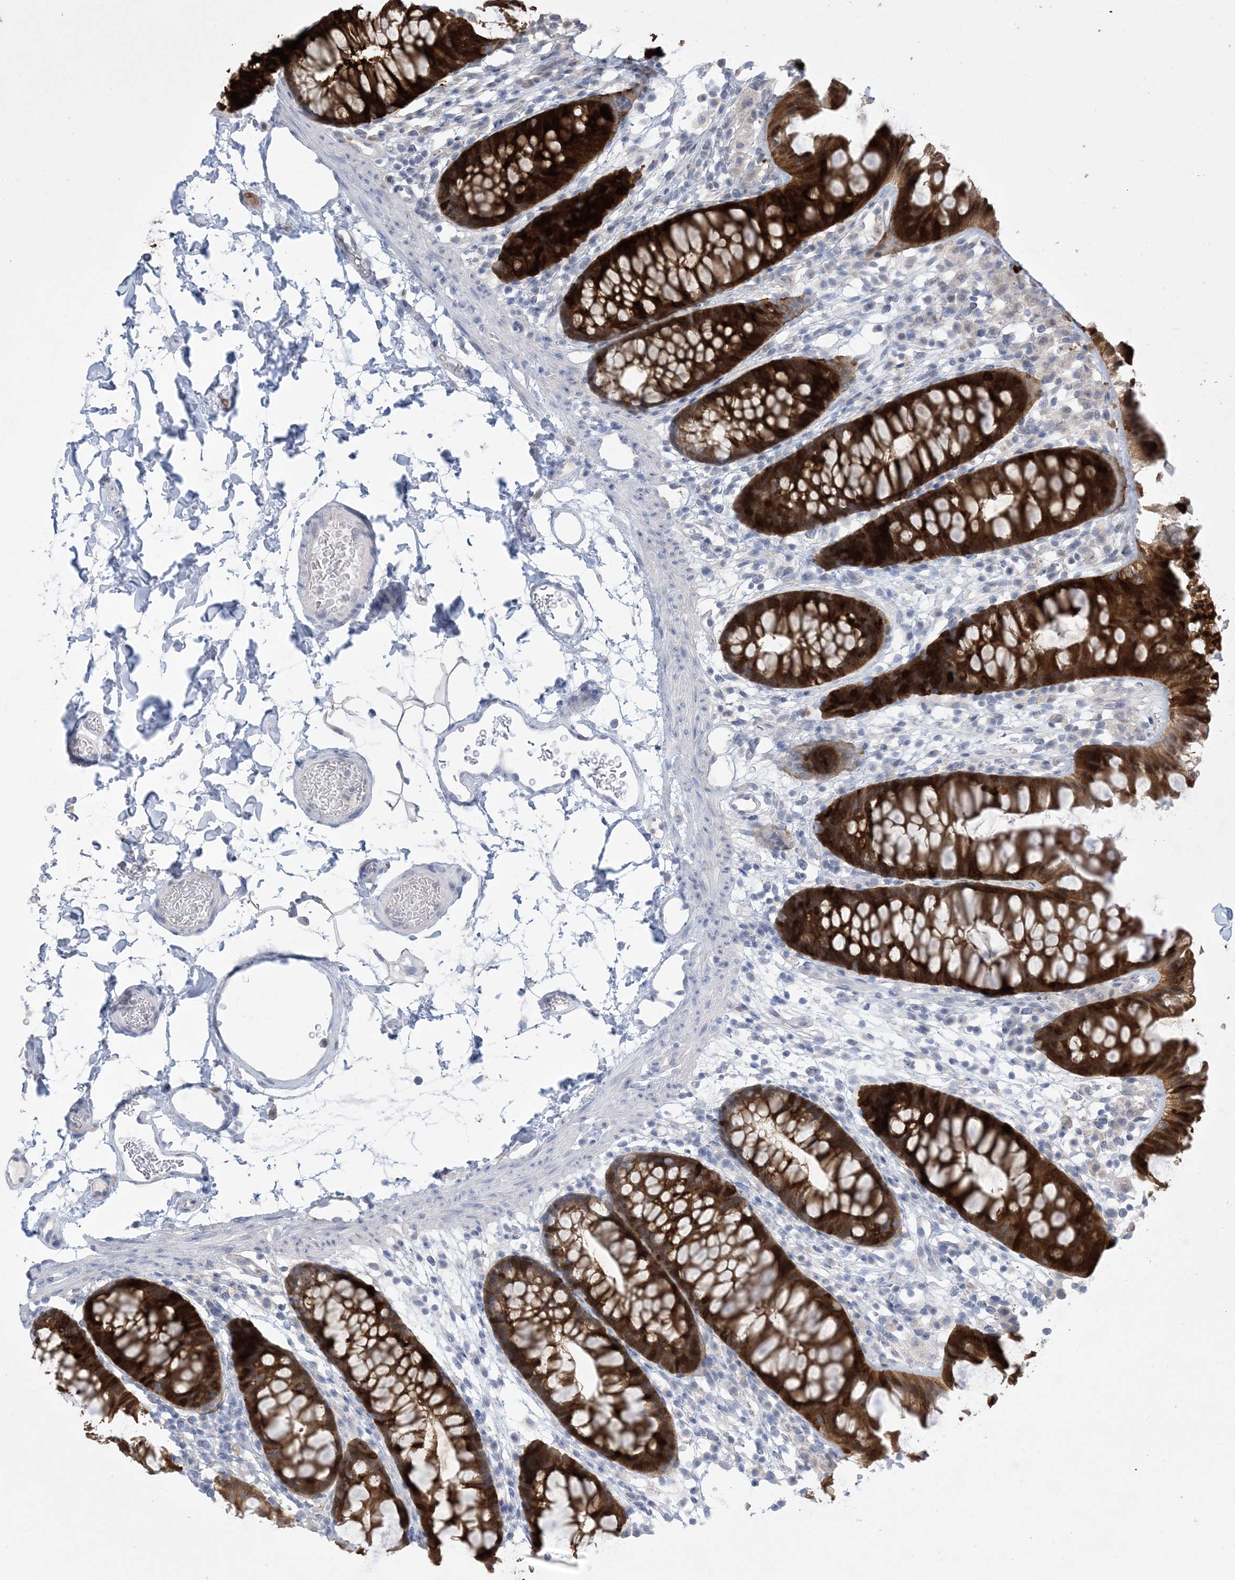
{"staining": {"intensity": "negative", "quantity": "none", "location": "none"}, "tissue": "colon", "cell_type": "Endothelial cells", "image_type": "normal", "snomed": [{"axis": "morphology", "description": "Normal tissue, NOS"}, {"axis": "topography", "description": "Colon"}], "caption": "IHC histopathology image of benign colon stained for a protein (brown), which demonstrates no expression in endothelial cells.", "gene": "HMGCS1", "patient": {"sex": "female", "age": 62}}